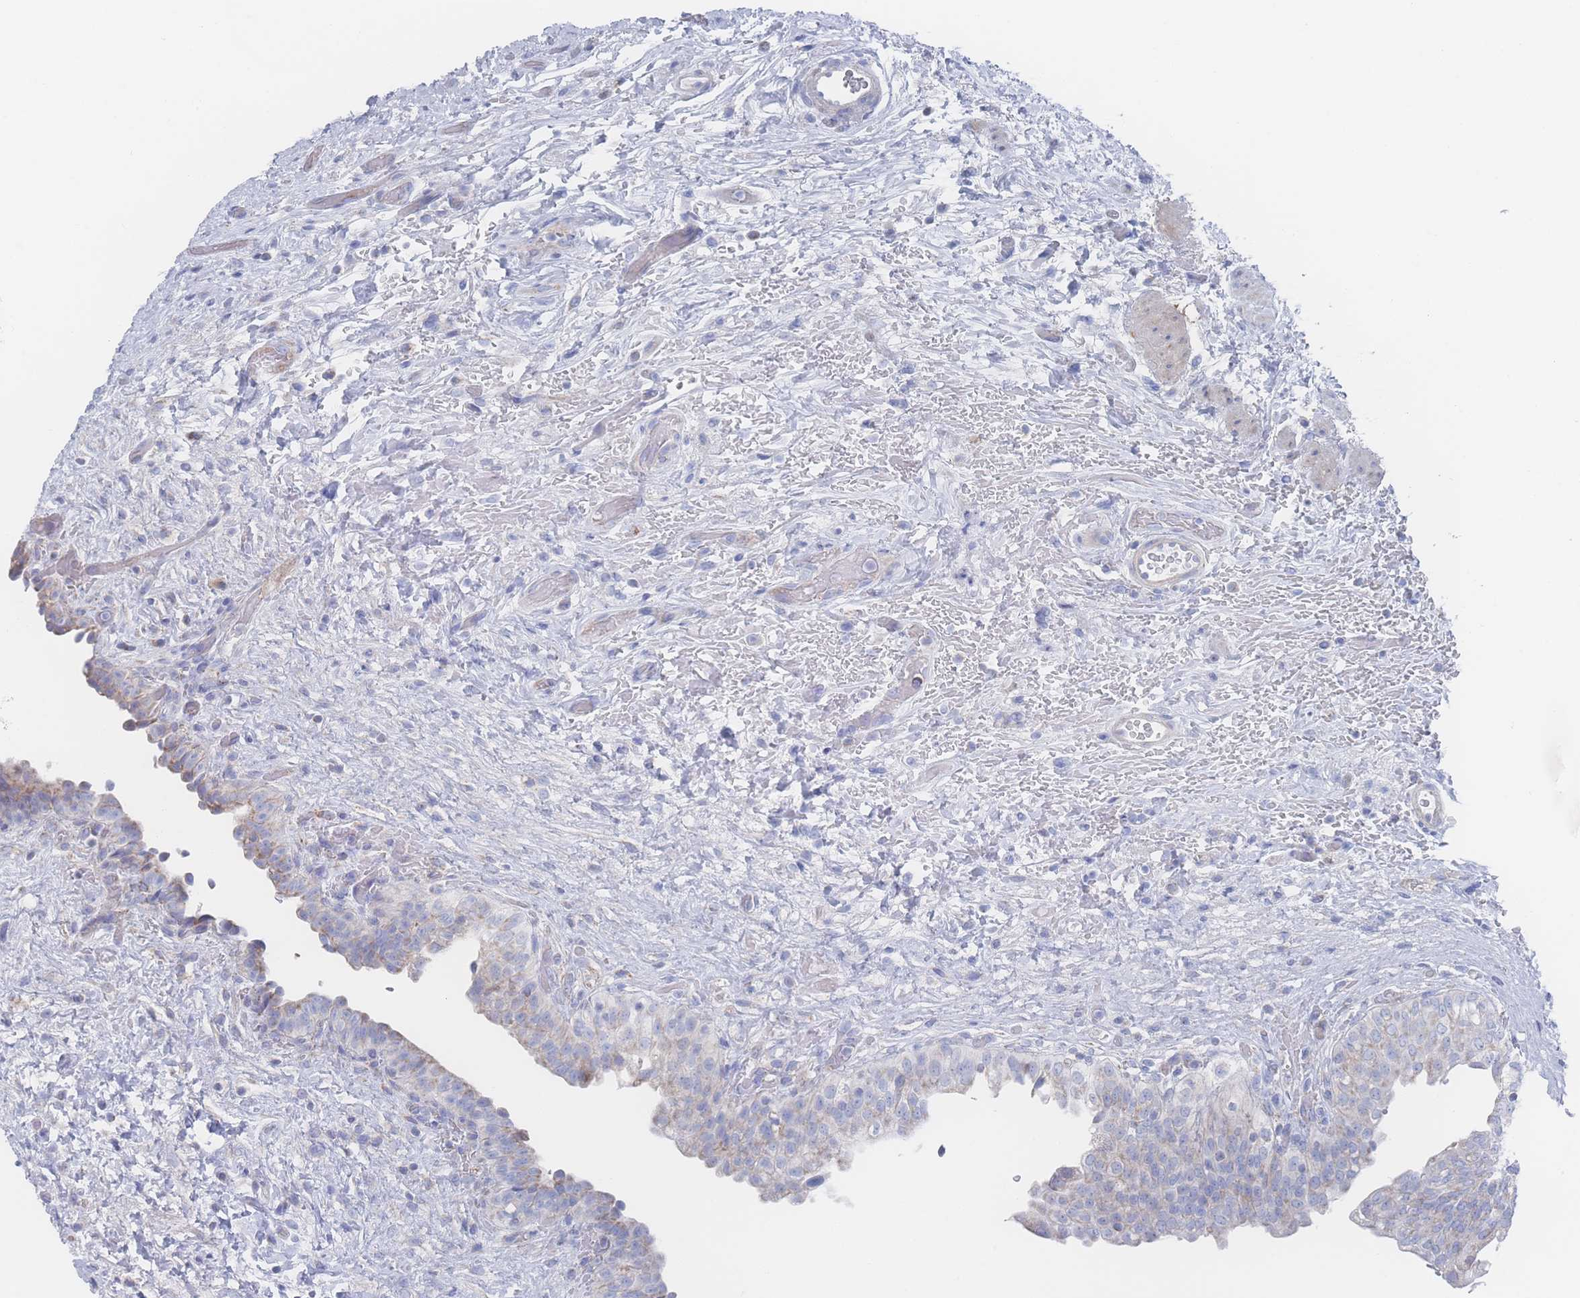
{"staining": {"intensity": "weak", "quantity": "<25%", "location": "cytoplasmic/membranous"}, "tissue": "urinary bladder", "cell_type": "Urothelial cells", "image_type": "normal", "snomed": [{"axis": "morphology", "description": "Normal tissue, NOS"}, {"axis": "topography", "description": "Urinary bladder"}], "caption": "Immunohistochemistry (IHC) micrograph of benign human urinary bladder stained for a protein (brown), which shows no positivity in urothelial cells.", "gene": "SNPH", "patient": {"sex": "male", "age": 69}}